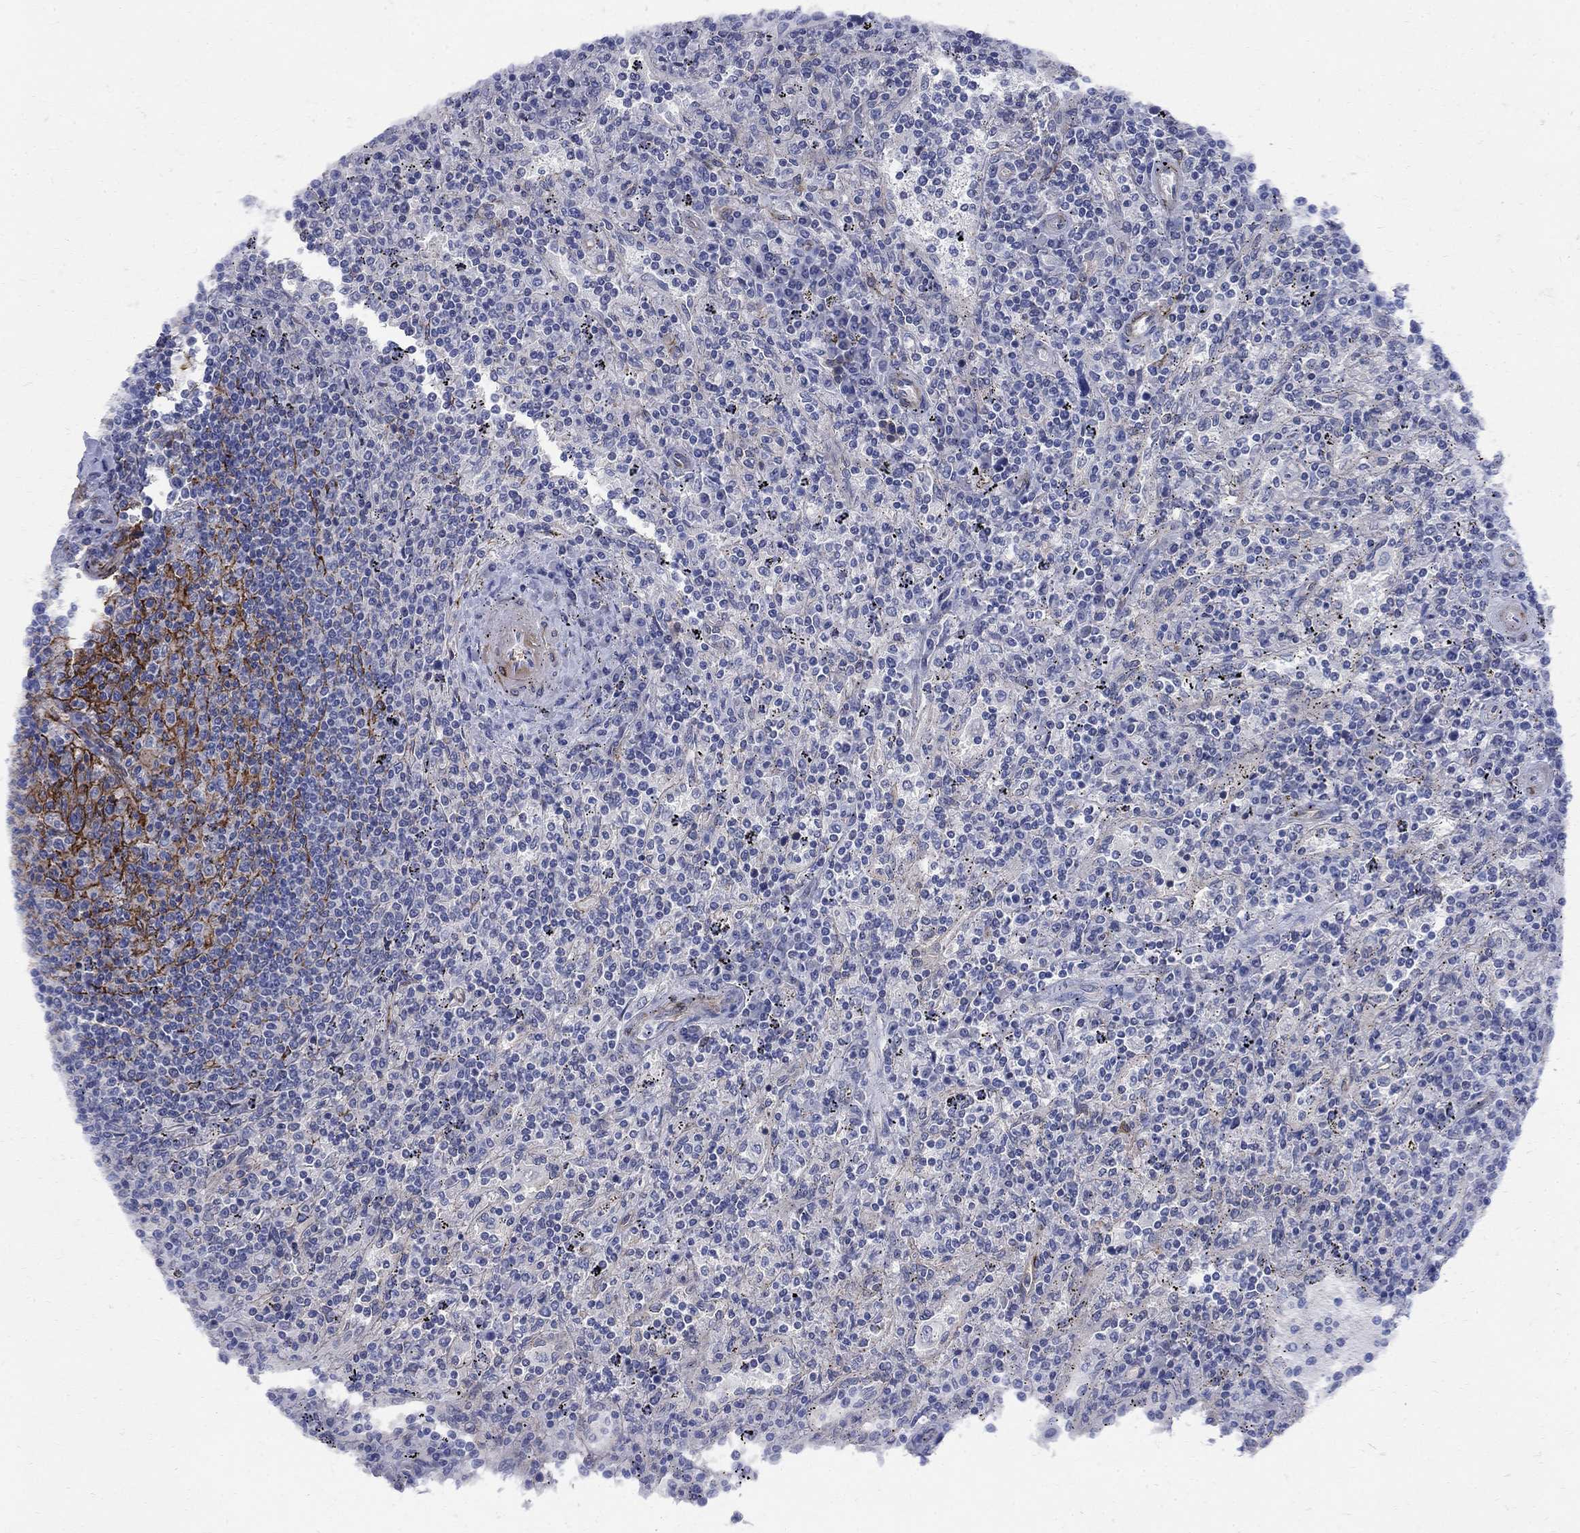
{"staining": {"intensity": "negative", "quantity": "none", "location": "none"}, "tissue": "lymphoma", "cell_type": "Tumor cells", "image_type": "cancer", "snomed": [{"axis": "morphology", "description": "Malignant lymphoma, non-Hodgkin's type, Low grade"}, {"axis": "topography", "description": "Spleen"}], "caption": "This image is of lymphoma stained with immunohistochemistry (IHC) to label a protein in brown with the nuclei are counter-stained blue. There is no expression in tumor cells. (Immunohistochemistry, brightfield microscopy, high magnification).", "gene": "SEPTIN8", "patient": {"sex": "male", "age": 62}}